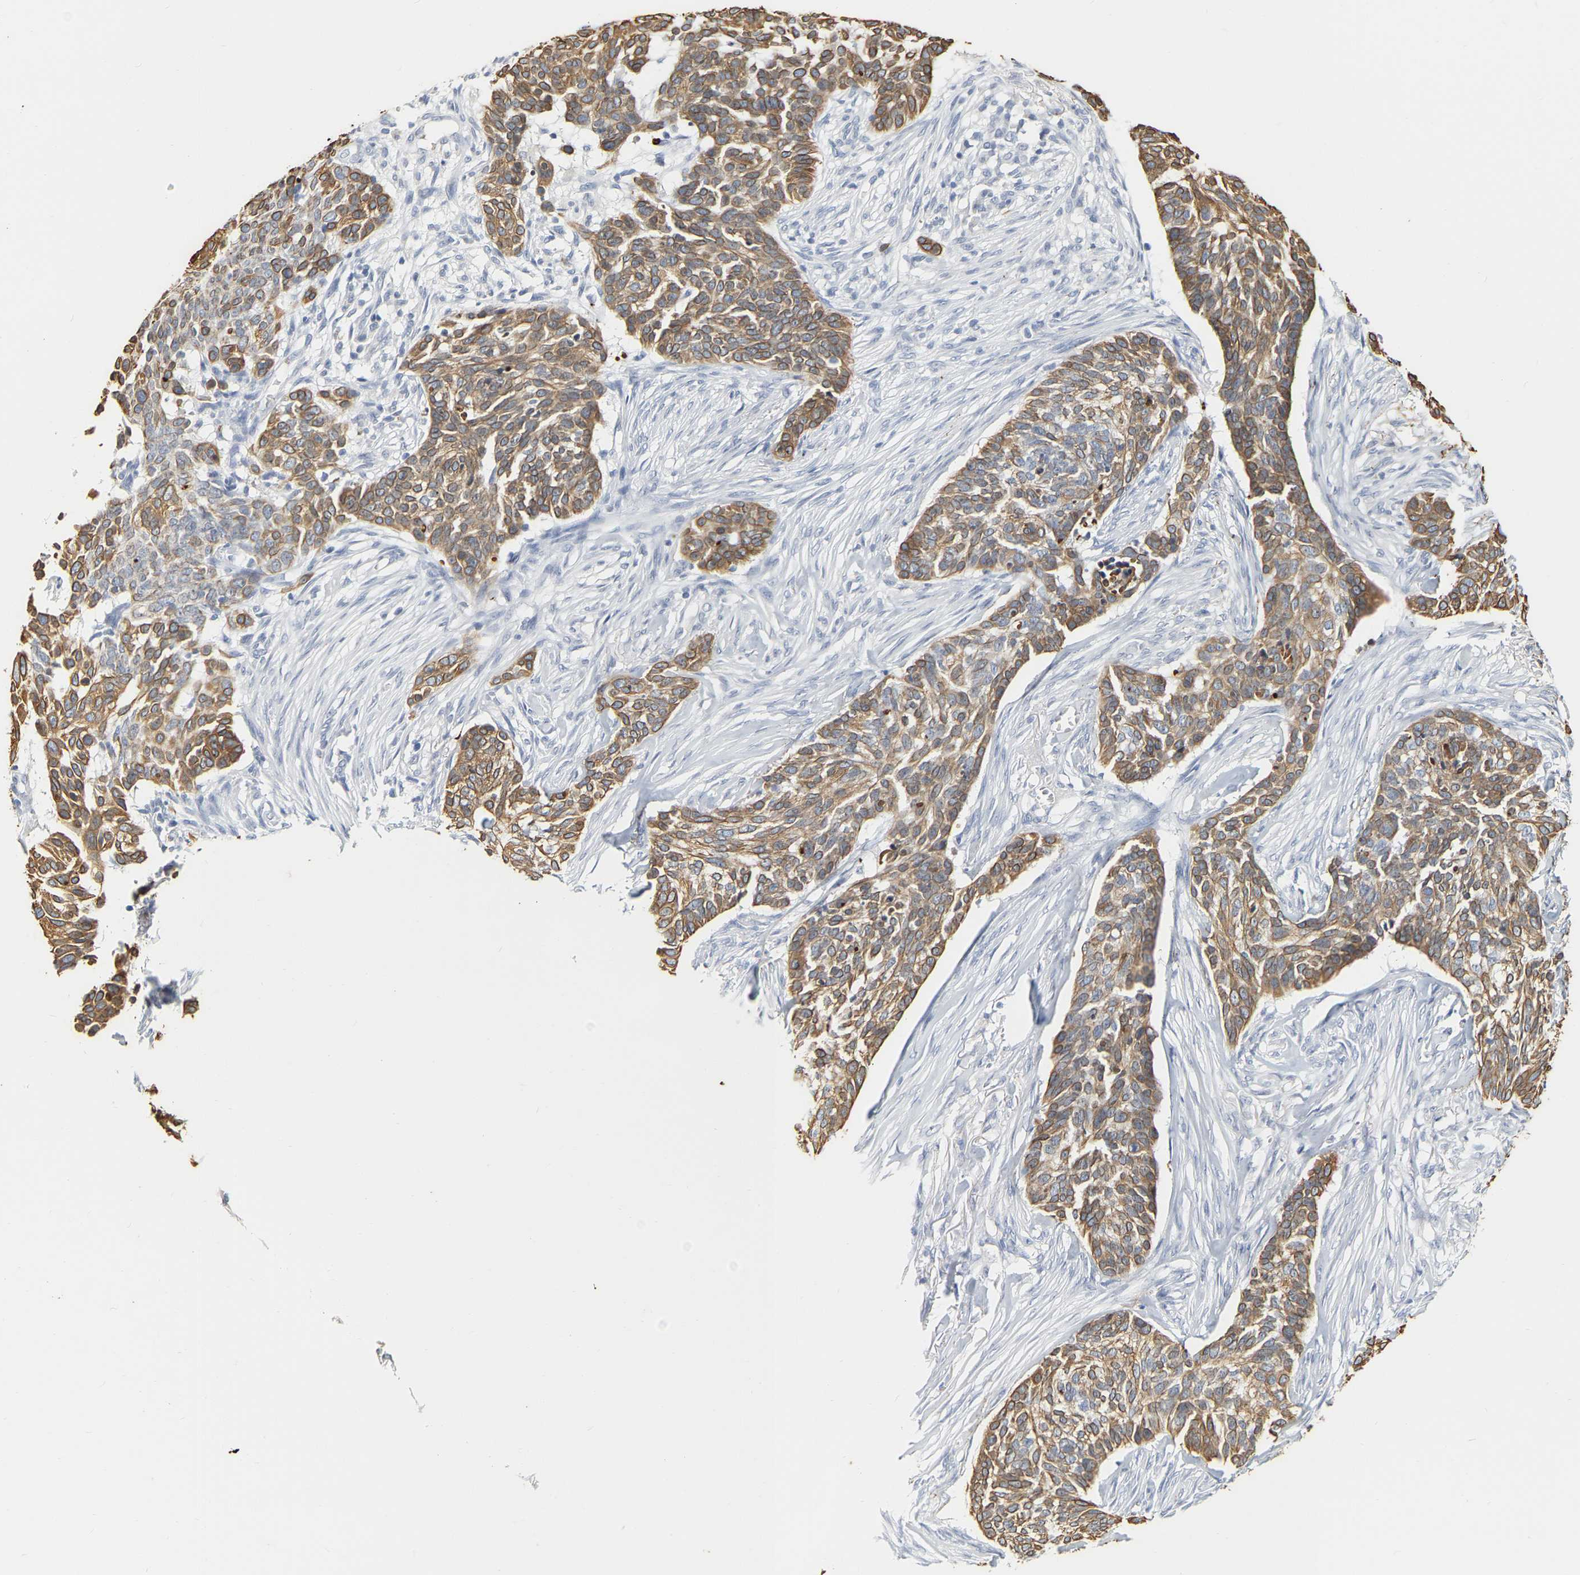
{"staining": {"intensity": "moderate", "quantity": ">75%", "location": "cytoplasmic/membranous"}, "tissue": "skin cancer", "cell_type": "Tumor cells", "image_type": "cancer", "snomed": [{"axis": "morphology", "description": "Basal cell carcinoma"}, {"axis": "topography", "description": "Skin"}], "caption": "Human skin basal cell carcinoma stained with a brown dye shows moderate cytoplasmic/membranous positive expression in about >75% of tumor cells.", "gene": "KRT76", "patient": {"sex": "male", "age": 85}}